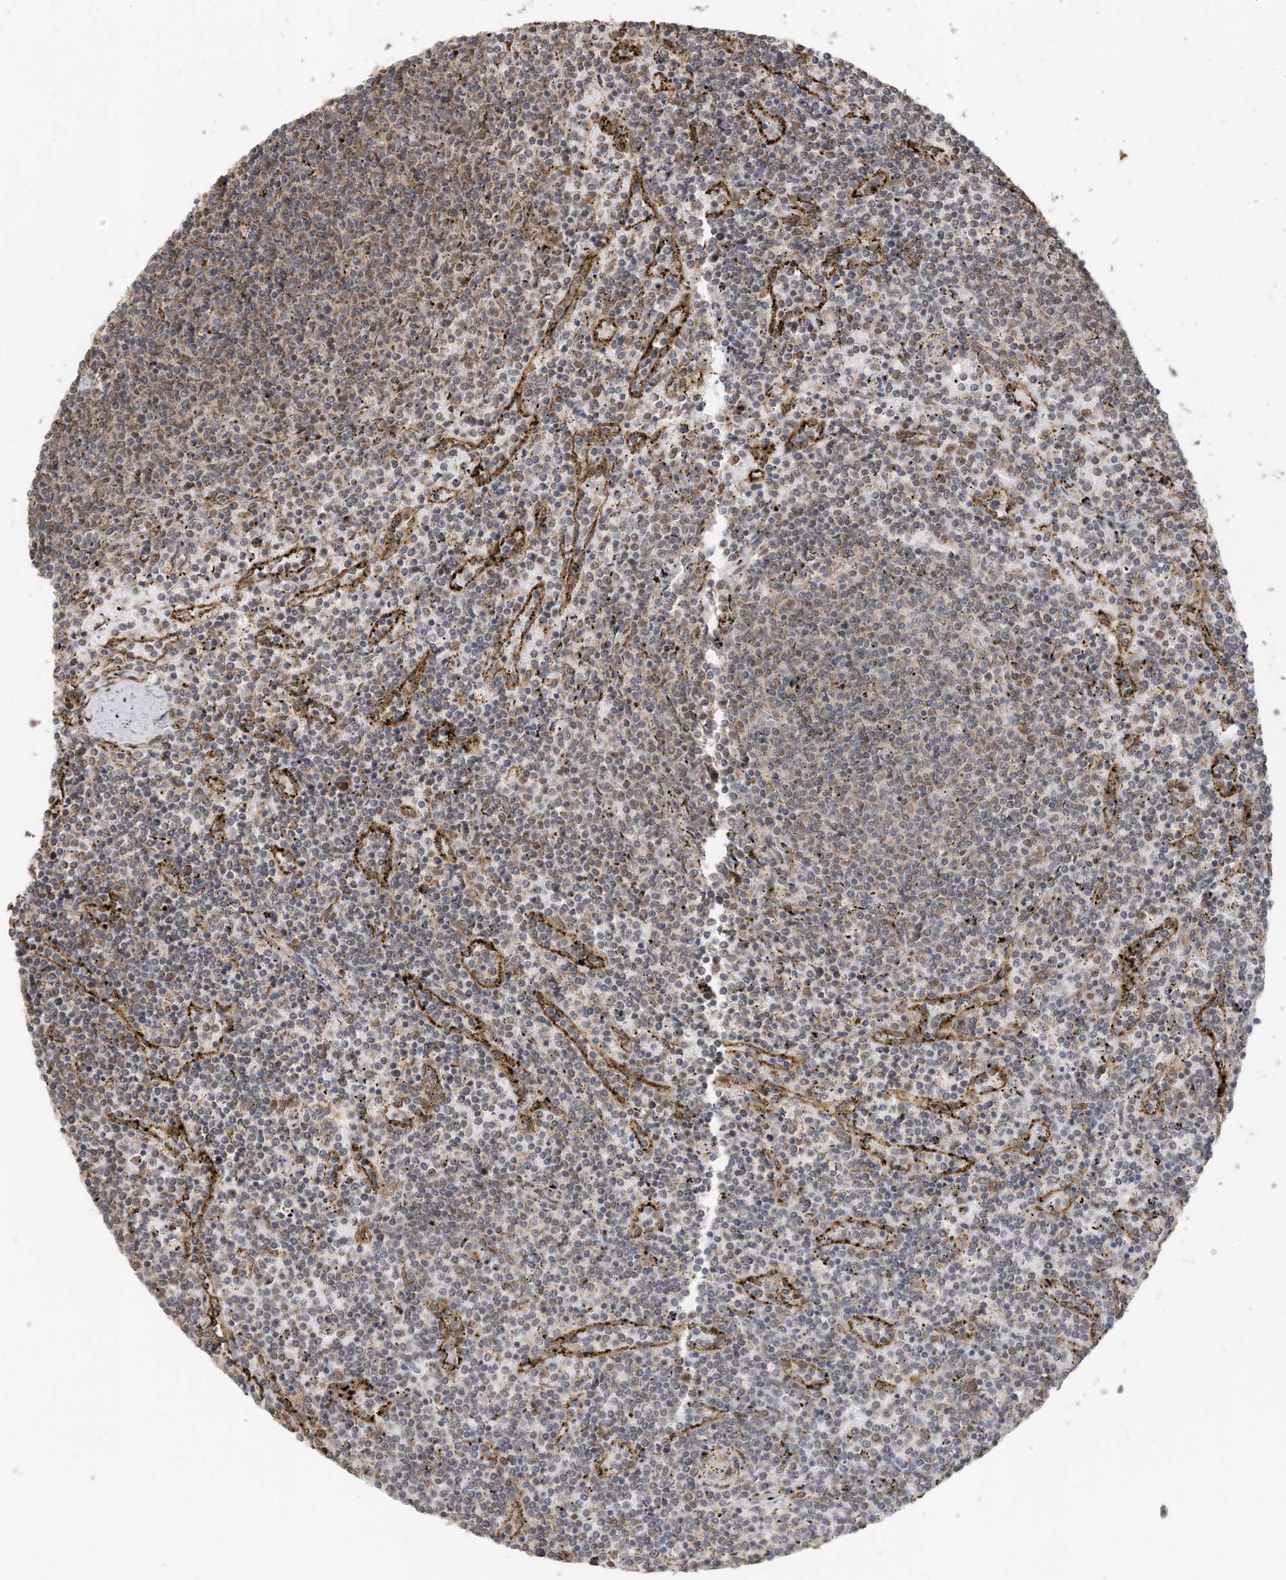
{"staining": {"intensity": "negative", "quantity": "none", "location": "none"}, "tissue": "lymphoma", "cell_type": "Tumor cells", "image_type": "cancer", "snomed": [{"axis": "morphology", "description": "Malignant lymphoma, non-Hodgkin's type, Low grade"}, {"axis": "topography", "description": "Spleen"}], "caption": "Immunohistochemical staining of low-grade malignant lymphoma, non-Hodgkin's type displays no significant staining in tumor cells.", "gene": "ERLEC1", "patient": {"sex": "female", "age": 50}}